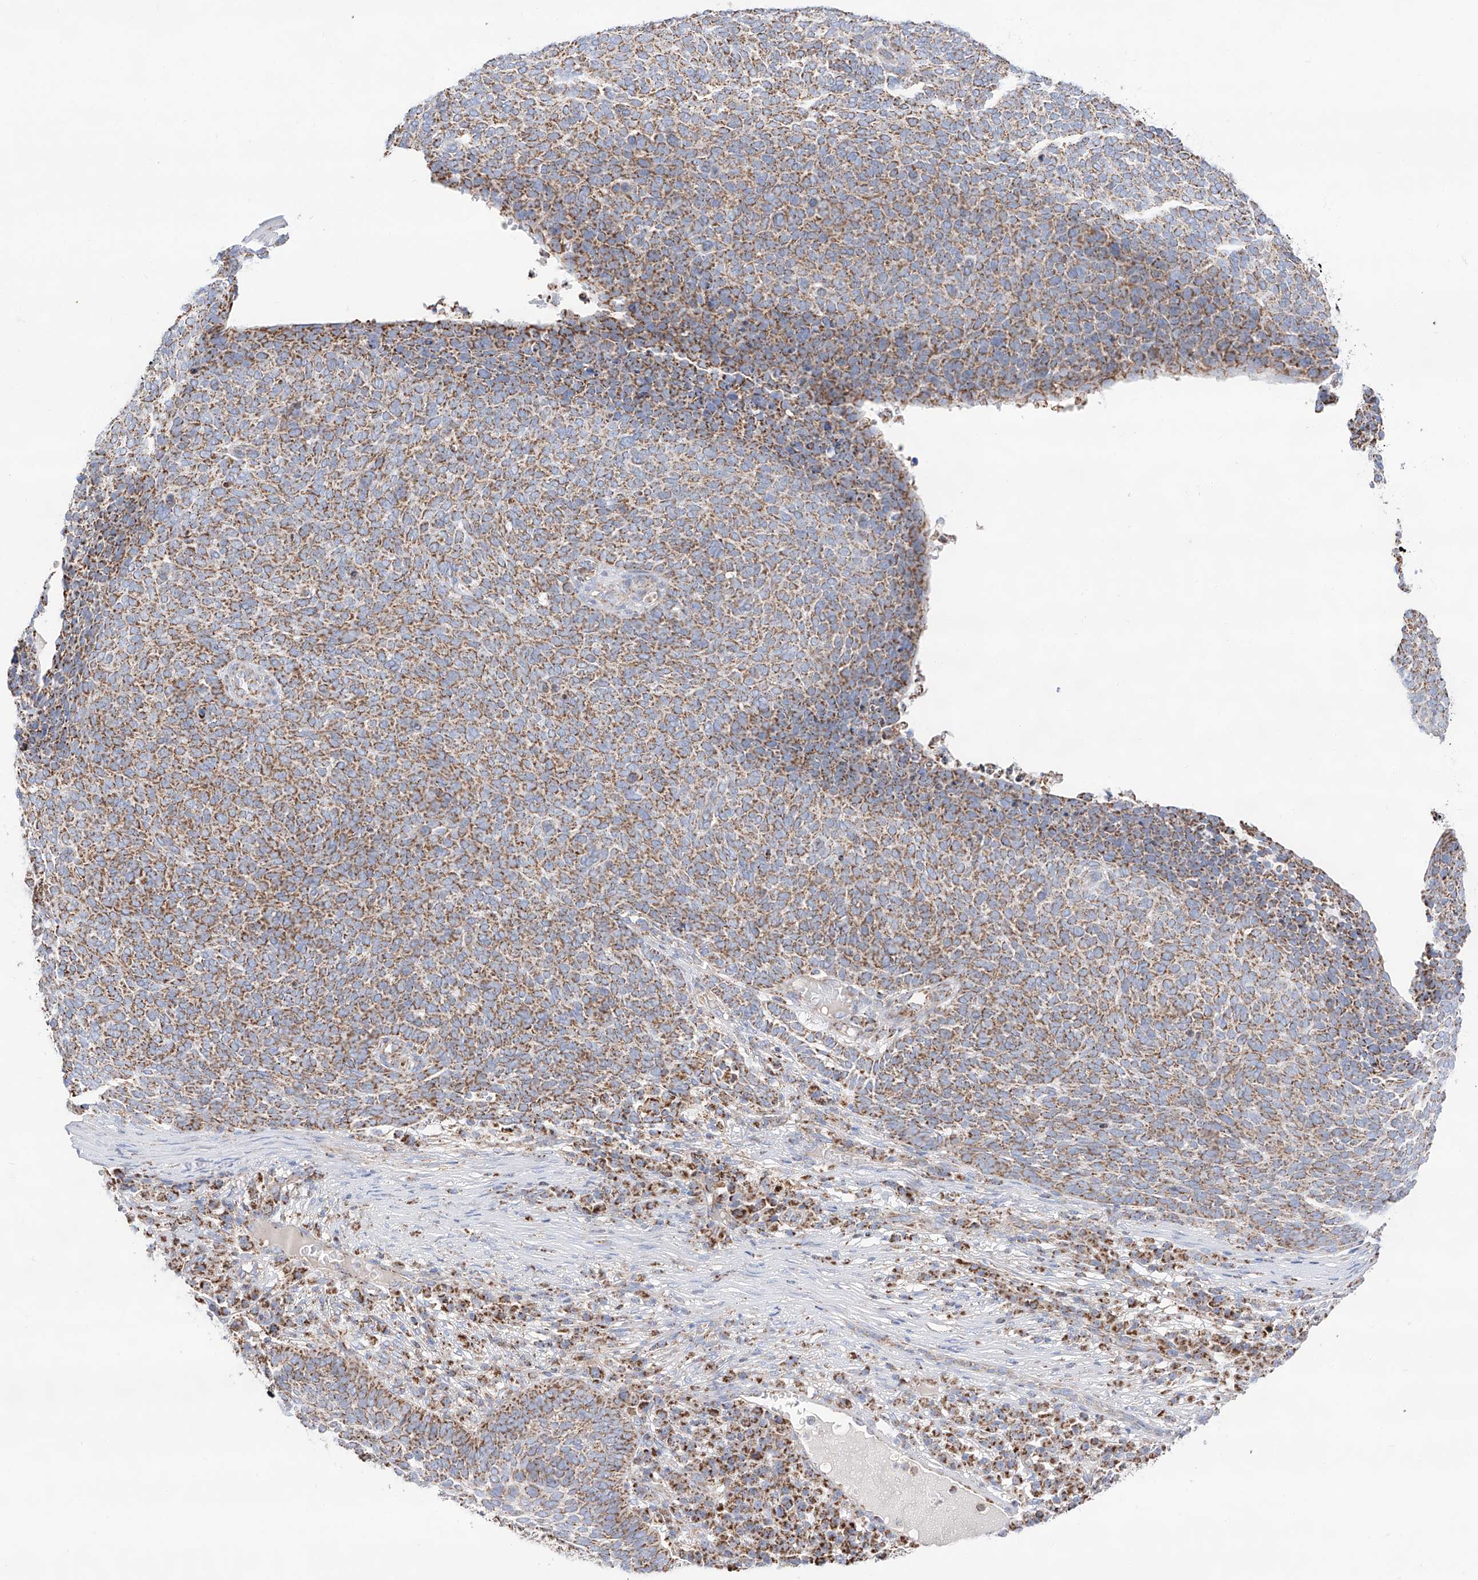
{"staining": {"intensity": "moderate", "quantity": ">75%", "location": "cytoplasmic/membranous"}, "tissue": "skin cancer", "cell_type": "Tumor cells", "image_type": "cancer", "snomed": [{"axis": "morphology", "description": "Squamous cell carcinoma, NOS"}, {"axis": "topography", "description": "Skin"}], "caption": "IHC of human skin cancer shows medium levels of moderate cytoplasmic/membranous positivity in about >75% of tumor cells.", "gene": "TTC27", "patient": {"sex": "female", "age": 90}}